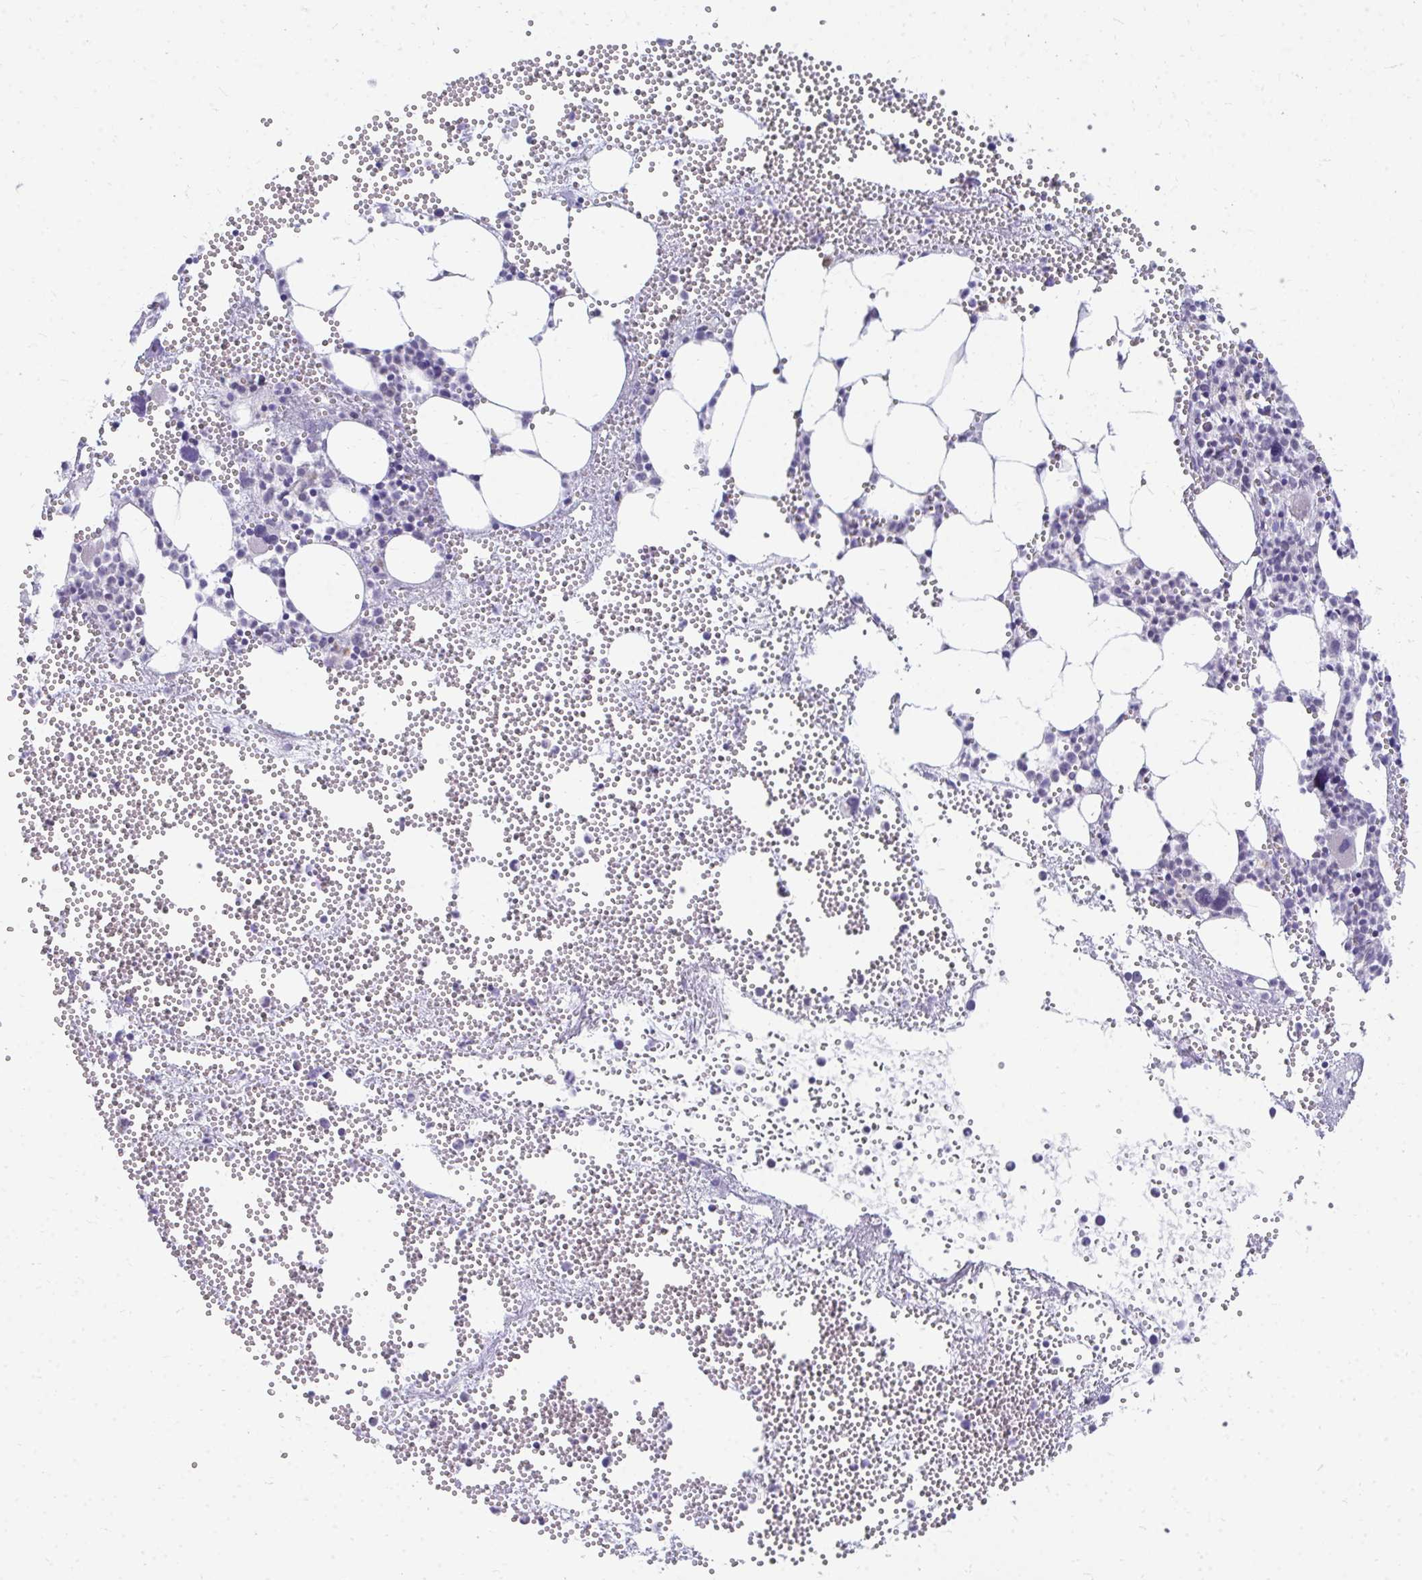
{"staining": {"intensity": "negative", "quantity": "none", "location": "none"}, "tissue": "bone marrow", "cell_type": "Hematopoietic cells", "image_type": "normal", "snomed": [{"axis": "morphology", "description": "Normal tissue, NOS"}, {"axis": "topography", "description": "Bone marrow"}], "caption": "This is a micrograph of IHC staining of unremarkable bone marrow, which shows no expression in hematopoietic cells.", "gene": "MROH8", "patient": {"sex": "female", "age": 57}}